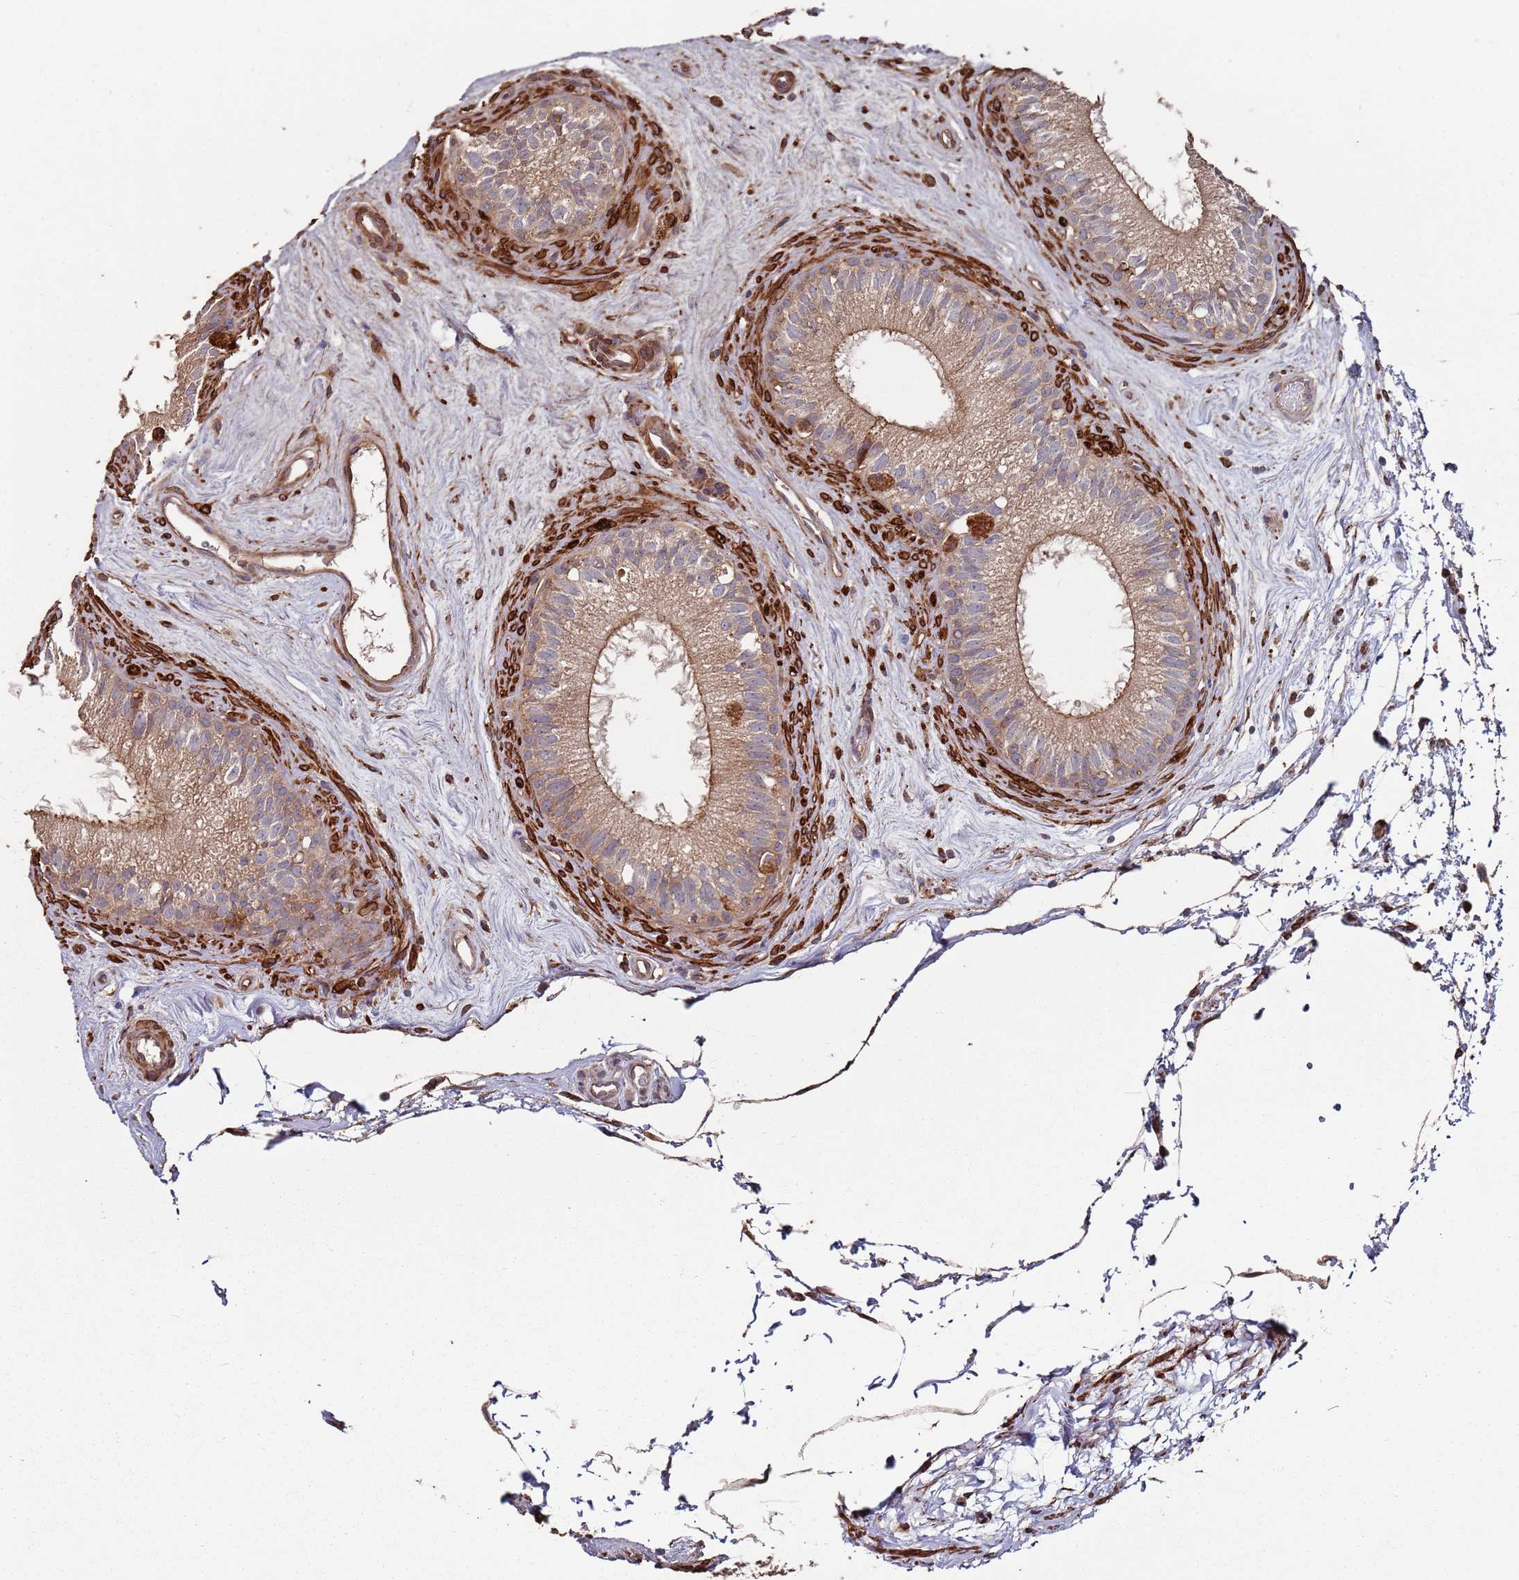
{"staining": {"intensity": "strong", "quantity": "25%-75%", "location": "cytoplasmic/membranous"}, "tissue": "epididymis", "cell_type": "Glandular cells", "image_type": "normal", "snomed": [{"axis": "morphology", "description": "Normal tissue, NOS"}, {"axis": "topography", "description": "Epididymis"}], "caption": "Immunohistochemical staining of benign epididymis exhibits 25%-75% levels of strong cytoplasmic/membranous protein positivity in about 25%-75% of glandular cells. The staining was performed using DAB (3,3'-diaminobenzidine) to visualize the protein expression in brown, while the nuclei were stained in blue with hematoxylin (Magnification: 20x).", "gene": "LACC1", "patient": {"sex": "male", "age": 71}}